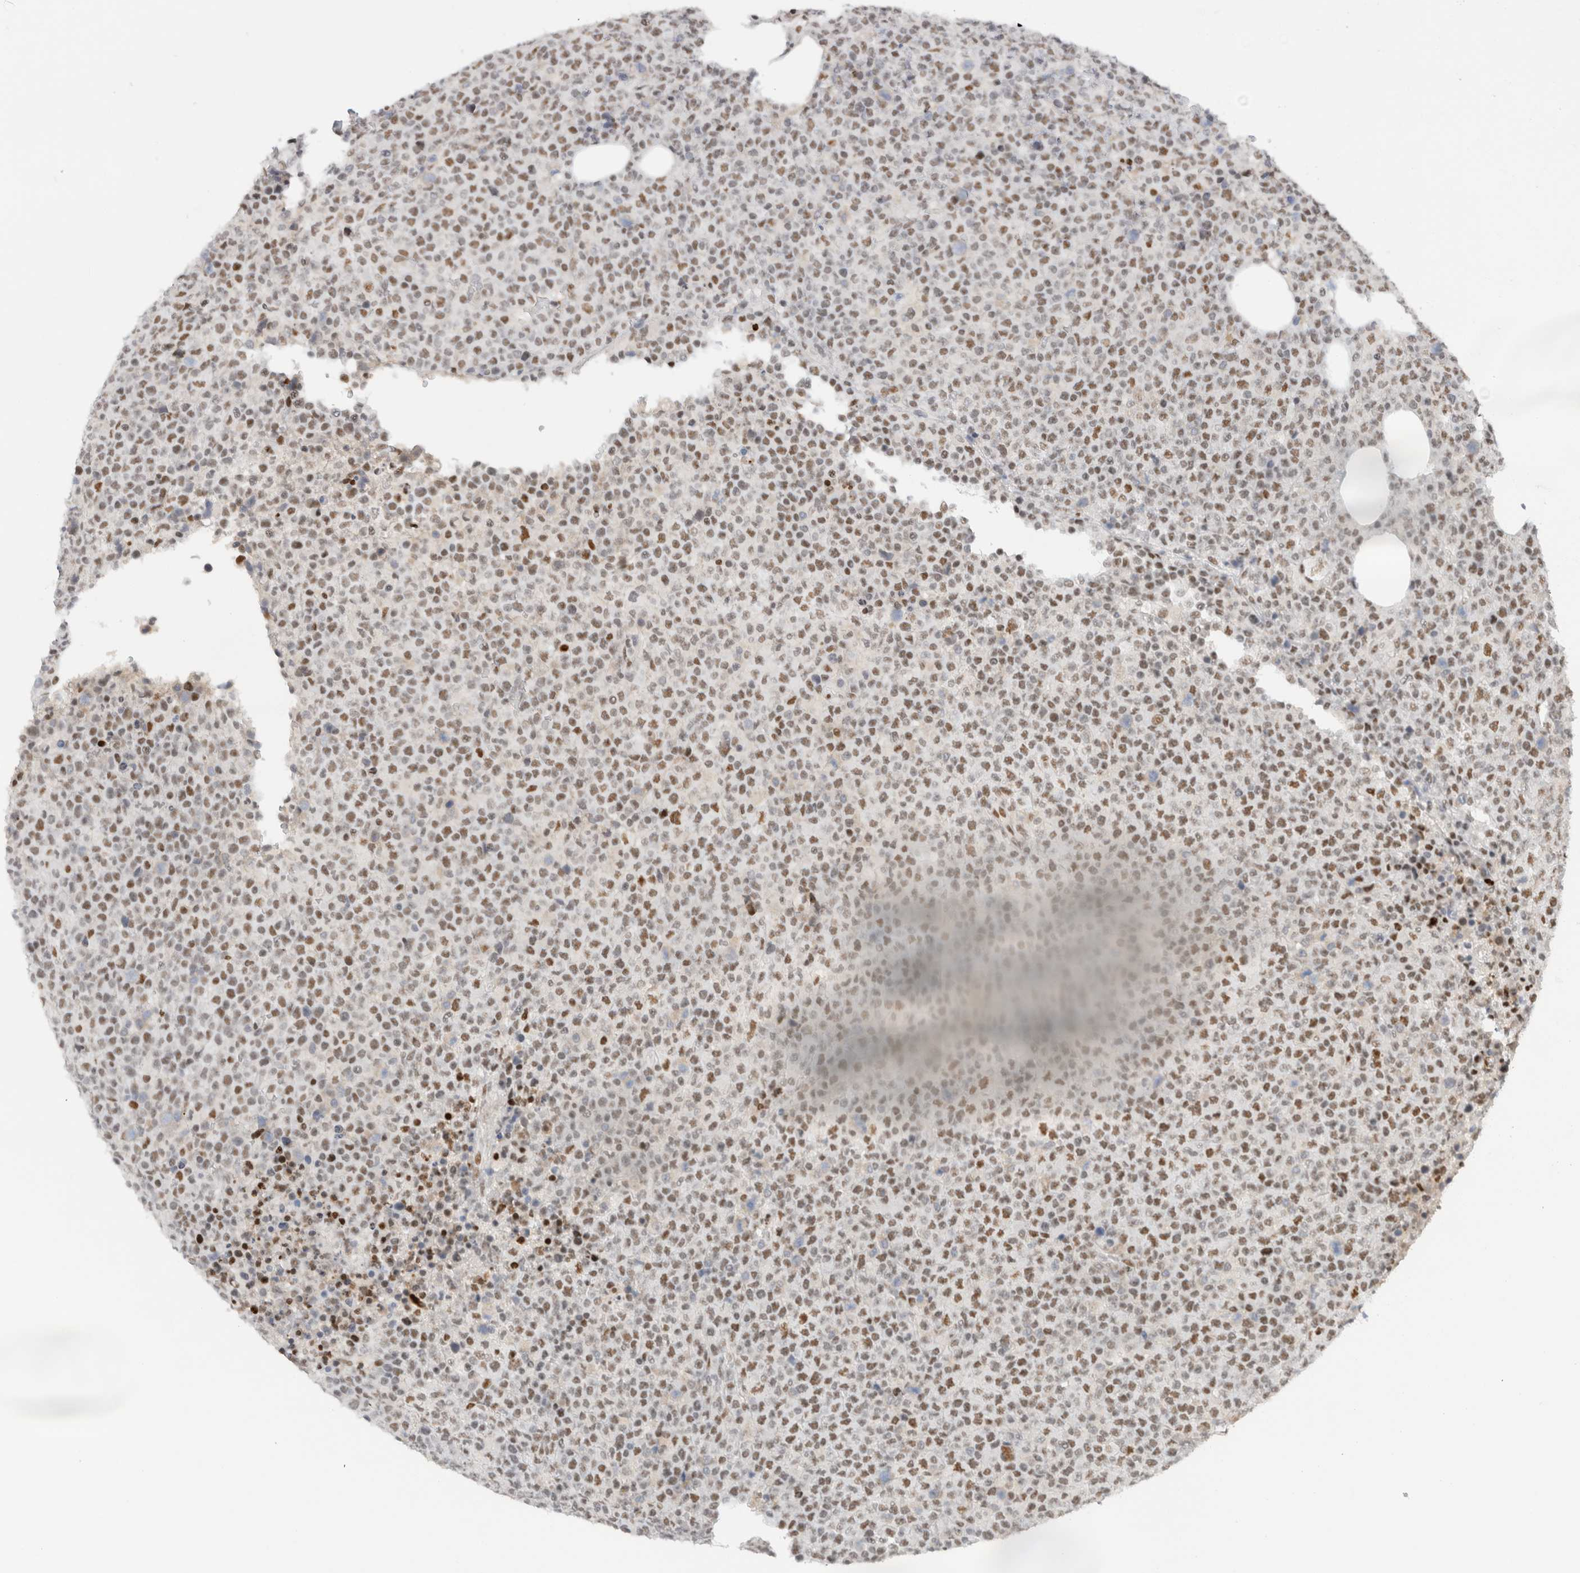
{"staining": {"intensity": "moderate", "quantity": ">75%", "location": "nuclear"}, "tissue": "lymphoma", "cell_type": "Tumor cells", "image_type": "cancer", "snomed": [{"axis": "morphology", "description": "Malignant lymphoma, non-Hodgkin's type, High grade"}, {"axis": "topography", "description": "Lymph node"}], "caption": "Immunohistochemistry (IHC) micrograph of lymphoma stained for a protein (brown), which shows medium levels of moderate nuclear expression in approximately >75% of tumor cells.", "gene": "COPS7A", "patient": {"sex": "male", "age": 13}}